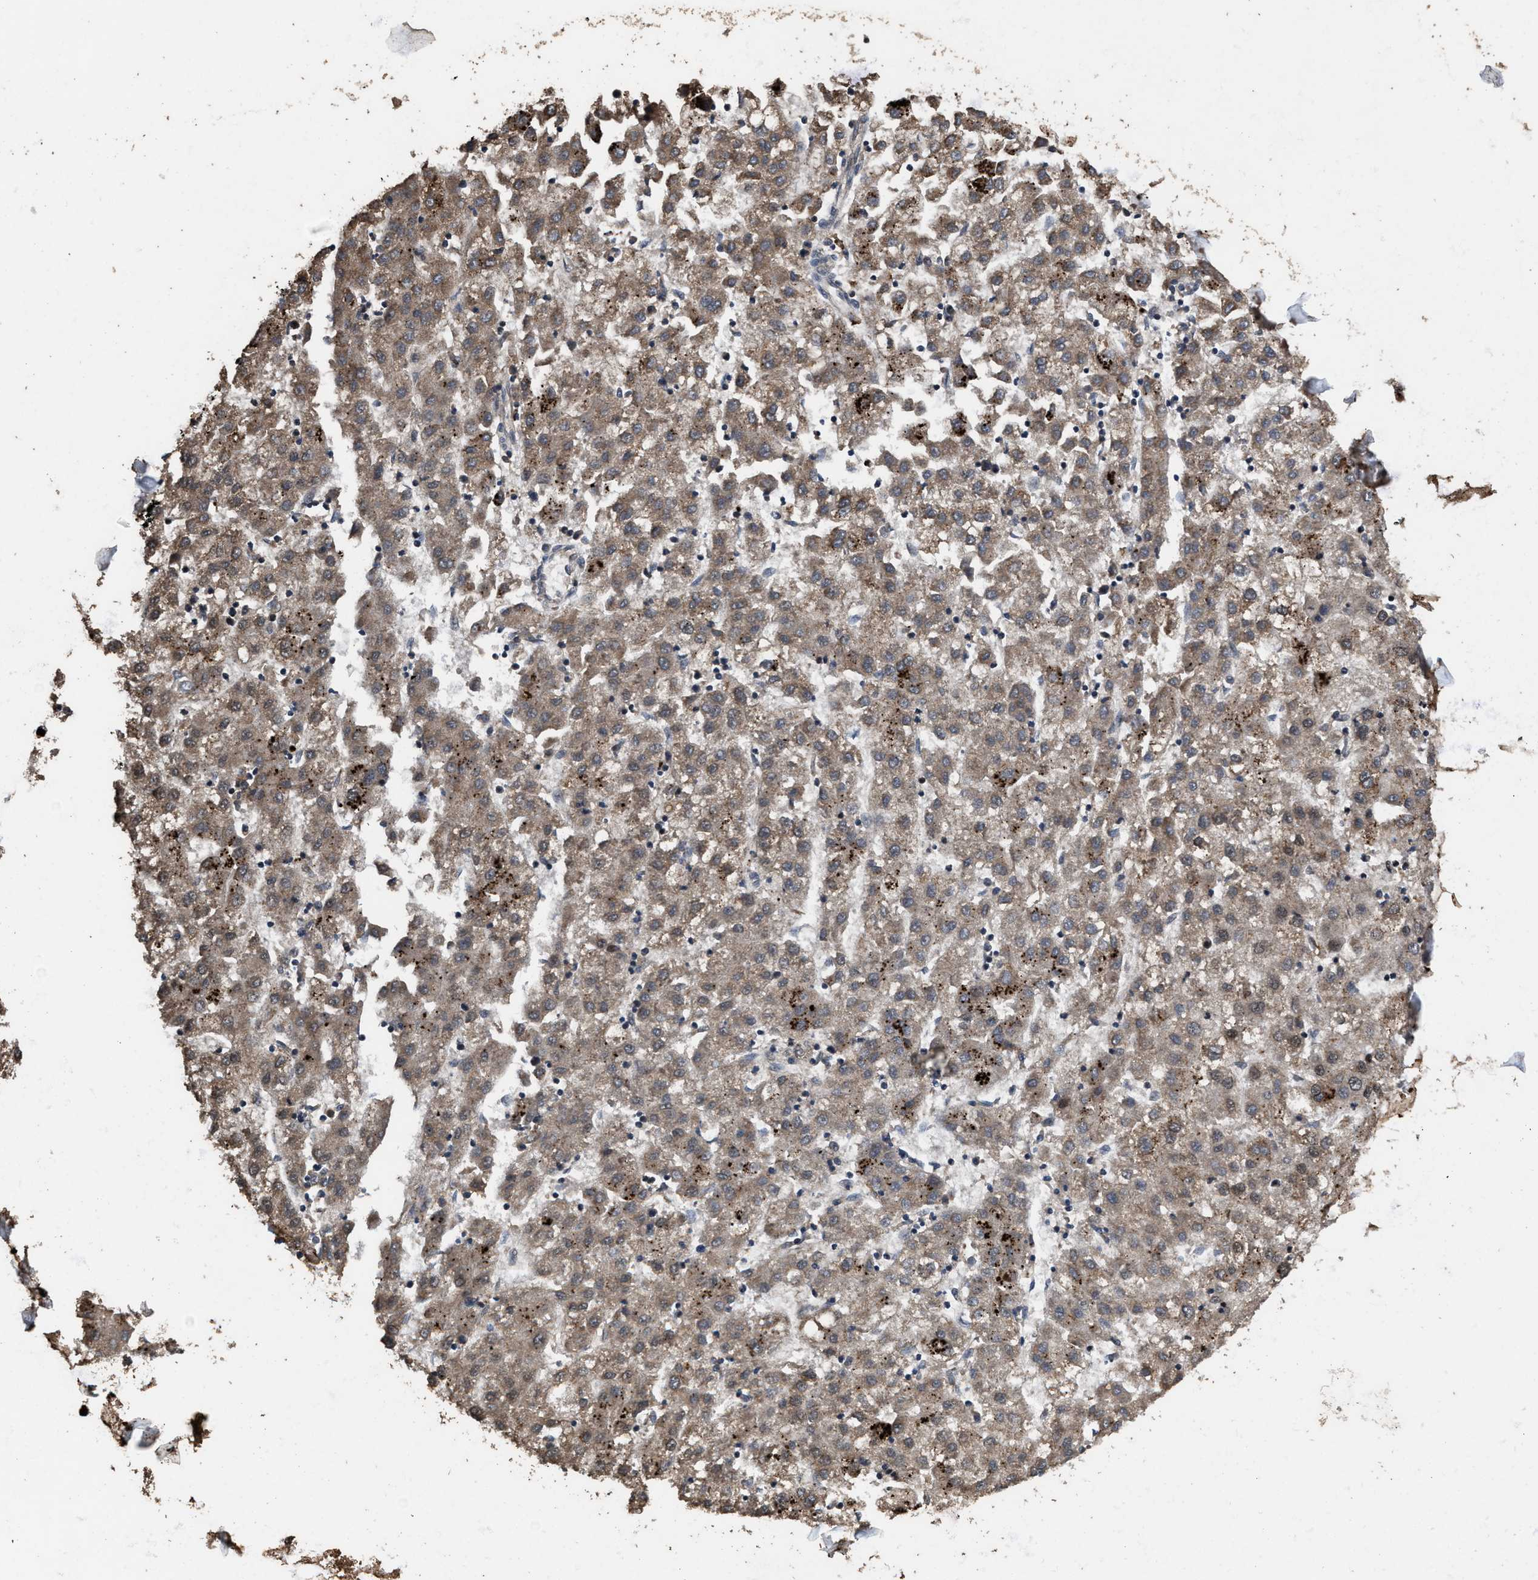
{"staining": {"intensity": "weak", "quantity": ">75%", "location": "cytoplasmic/membranous"}, "tissue": "liver cancer", "cell_type": "Tumor cells", "image_type": "cancer", "snomed": [{"axis": "morphology", "description": "Carcinoma, Hepatocellular, NOS"}, {"axis": "topography", "description": "Liver"}], "caption": "Protein staining of liver hepatocellular carcinoma tissue reveals weak cytoplasmic/membranous expression in about >75% of tumor cells. The staining was performed using DAB, with brown indicating positive protein expression. Nuclei are stained blue with hematoxylin.", "gene": "HAUS6", "patient": {"sex": "male", "age": 72}}